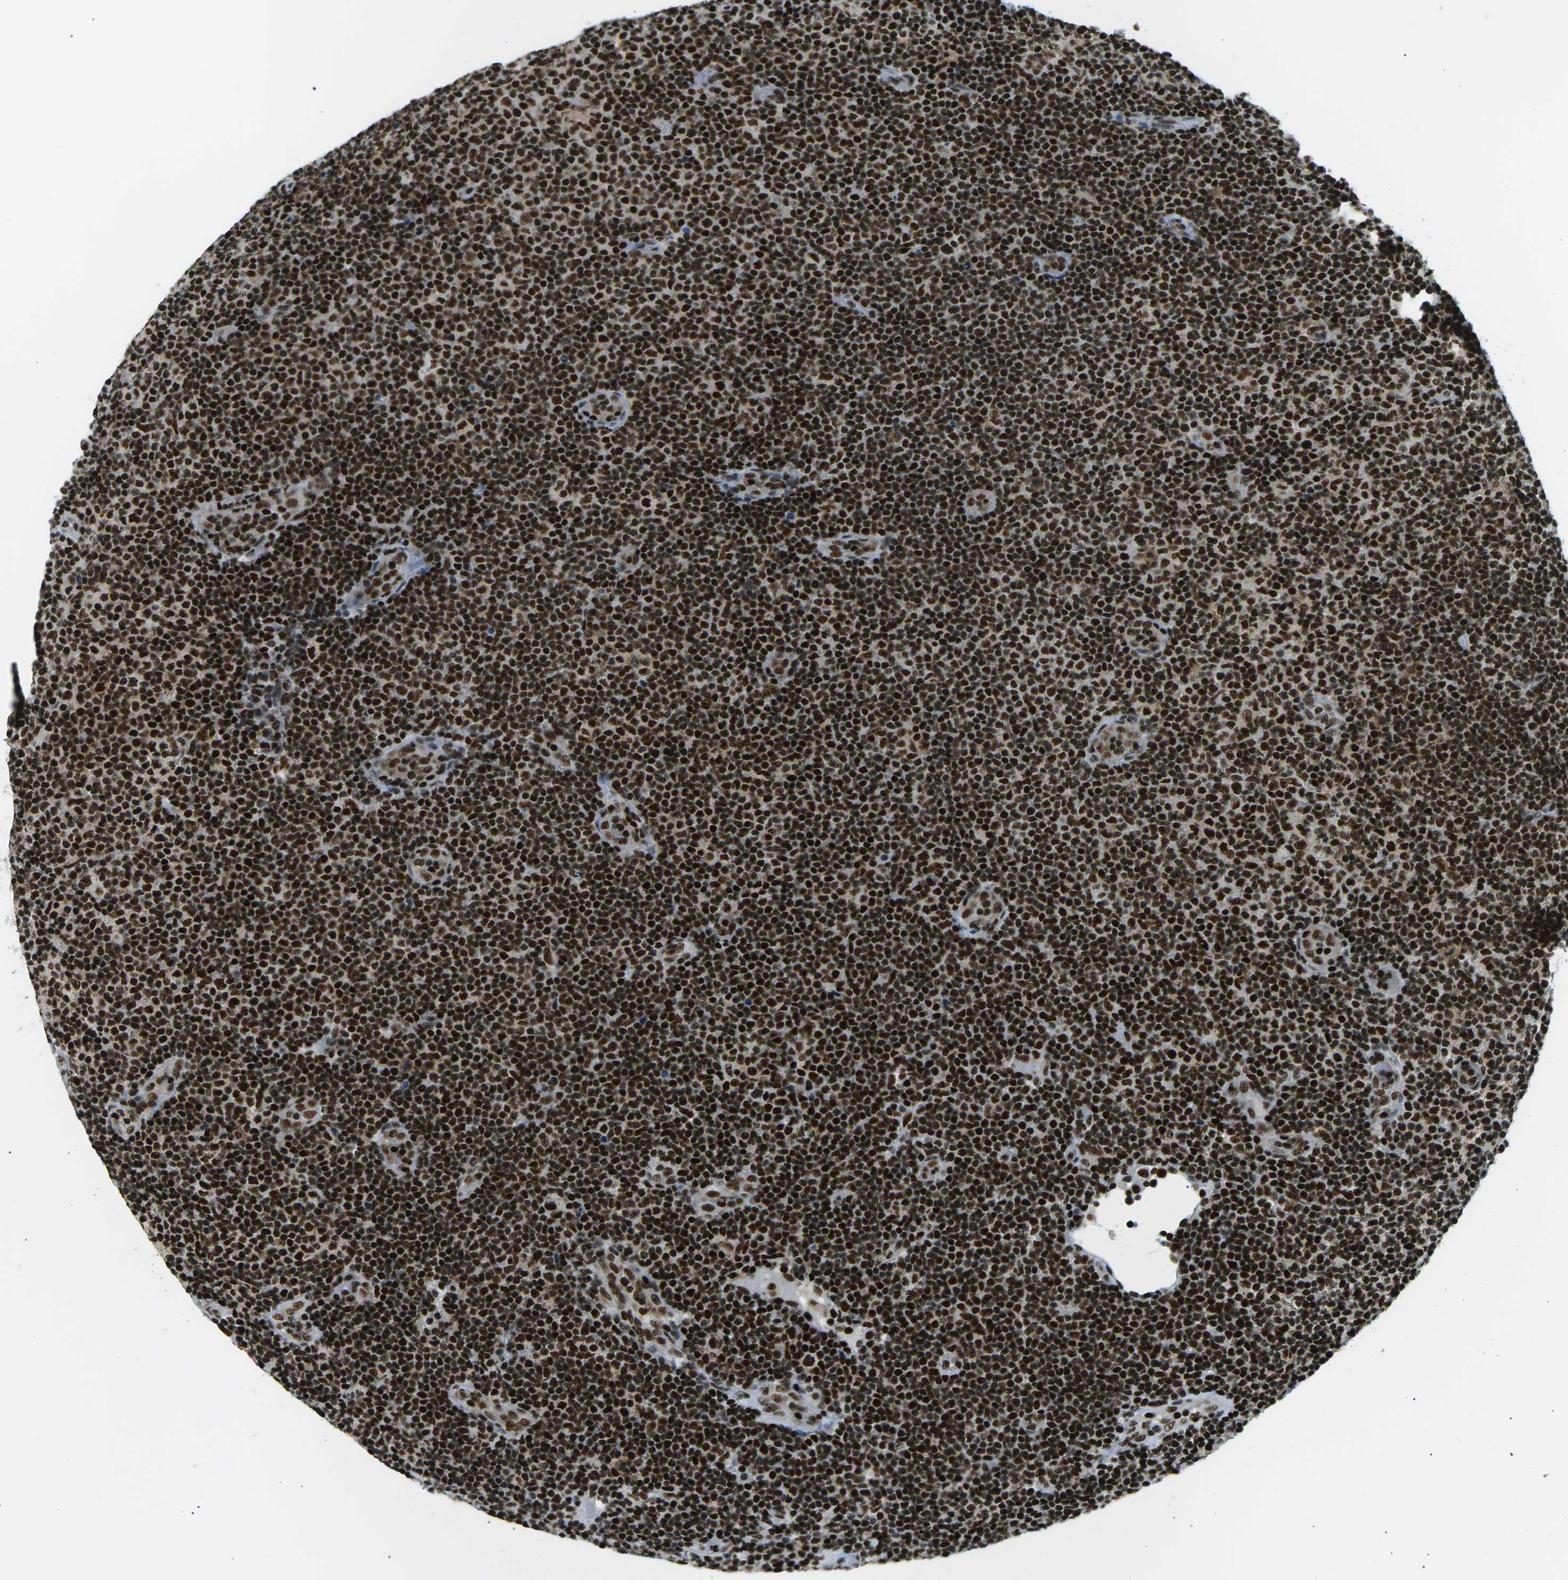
{"staining": {"intensity": "strong", "quantity": ">75%", "location": "cytoplasmic/membranous,nuclear"}, "tissue": "lymphoma", "cell_type": "Tumor cells", "image_type": "cancer", "snomed": [{"axis": "morphology", "description": "Malignant lymphoma, non-Hodgkin's type, Low grade"}, {"axis": "topography", "description": "Lymph node"}], "caption": "Approximately >75% of tumor cells in malignant lymphoma, non-Hodgkin's type (low-grade) demonstrate strong cytoplasmic/membranous and nuclear protein positivity as visualized by brown immunohistochemical staining.", "gene": "RPA2", "patient": {"sex": "male", "age": 83}}